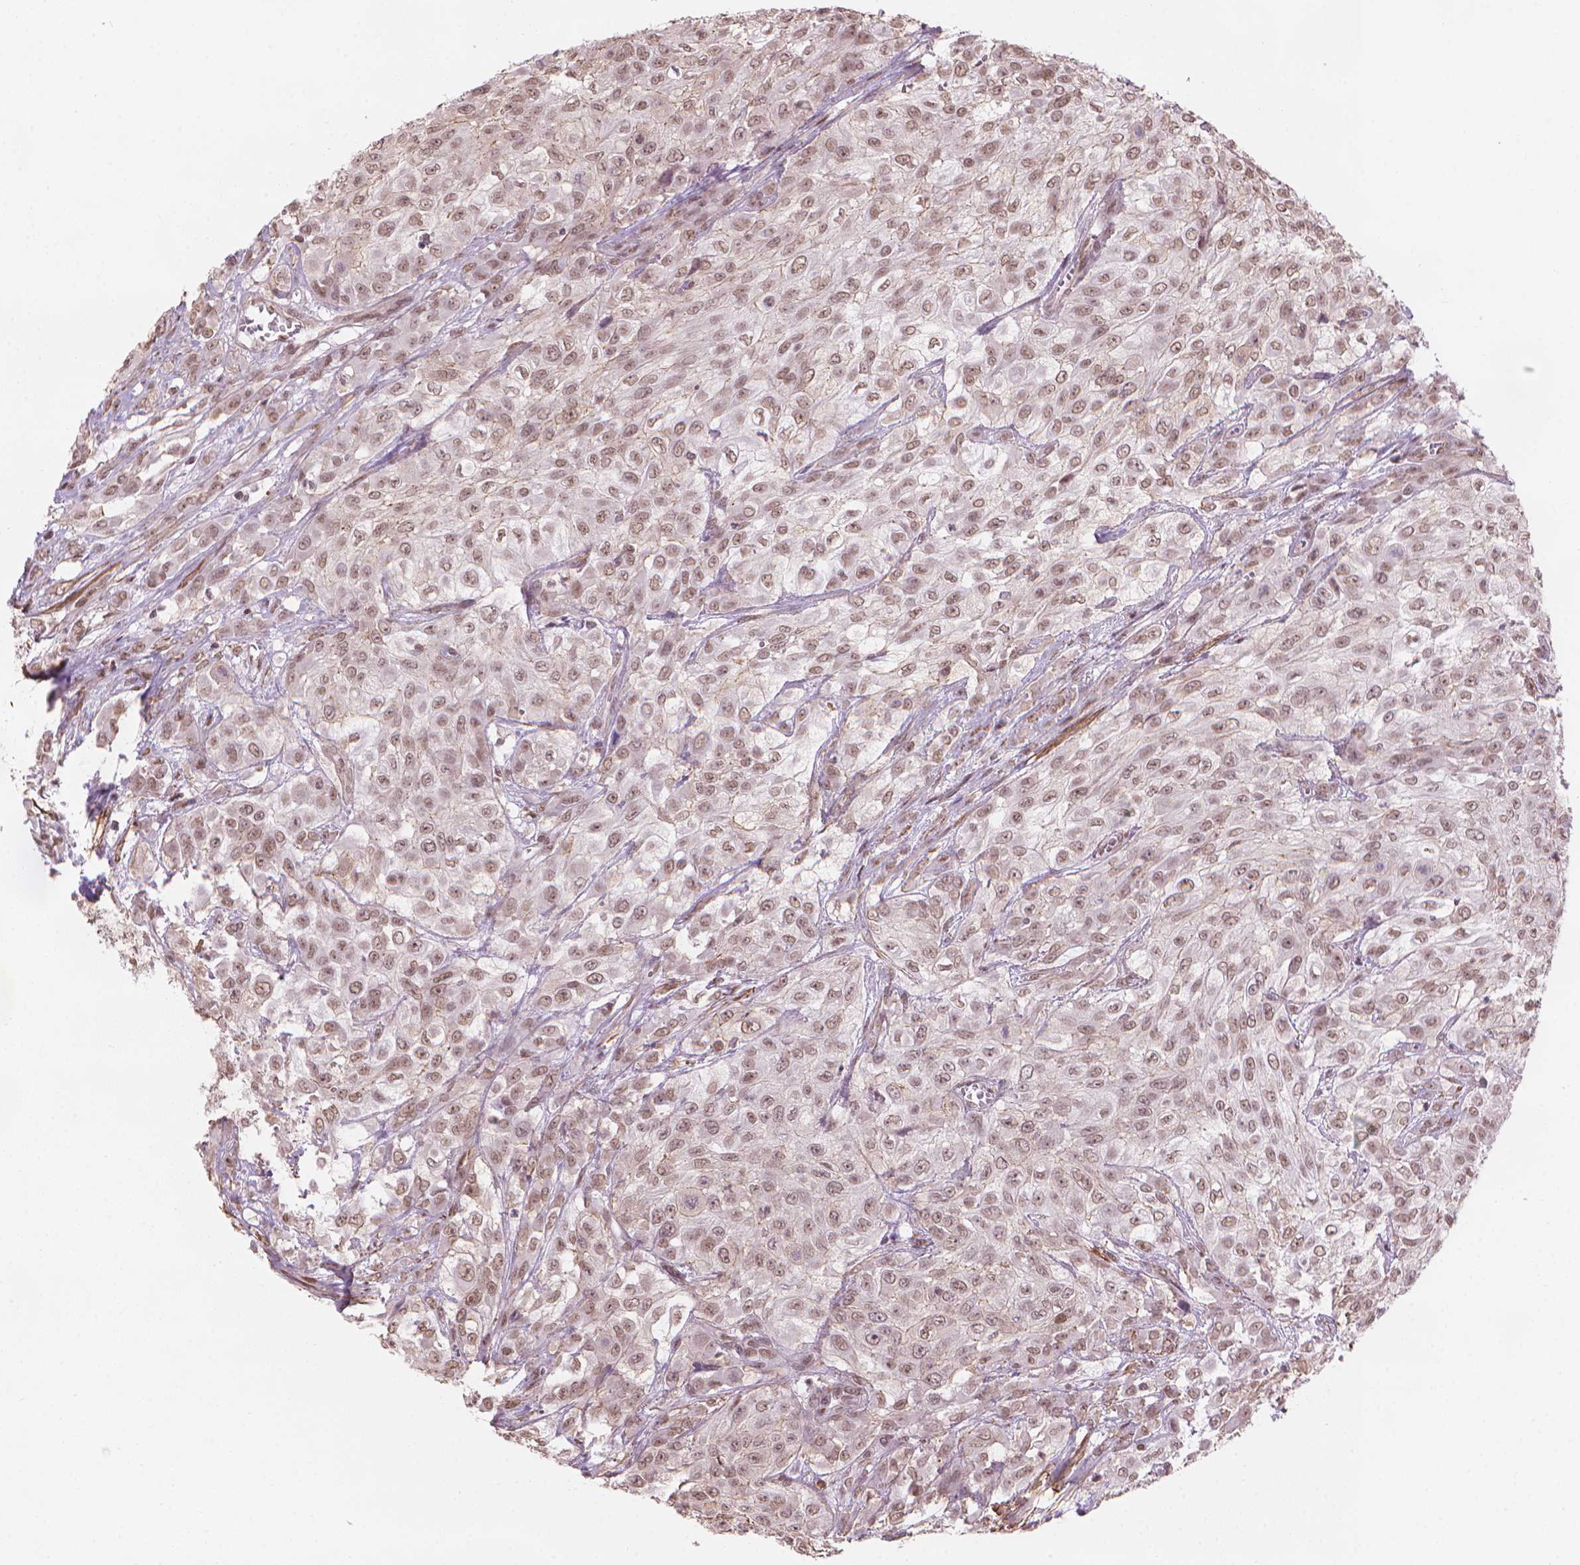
{"staining": {"intensity": "weak", "quantity": ">75%", "location": "nuclear"}, "tissue": "urothelial cancer", "cell_type": "Tumor cells", "image_type": "cancer", "snomed": [{"axis": "morphology", "description": "Urothelial carcinoma, High grade"}, {"axis": "topography", "description": "Urinary bladder"}], "caption": "Immunohistochemistry (IHC) (DAB (3,3'-diaminobenzidine)) staining of urothelial carcinoma (high-grade) demonstrates weak nuclear protein staining in approximately >75% of tumor cells.", "gene": "HOXD4", "patient": {"sex": "male", "age": 57}}